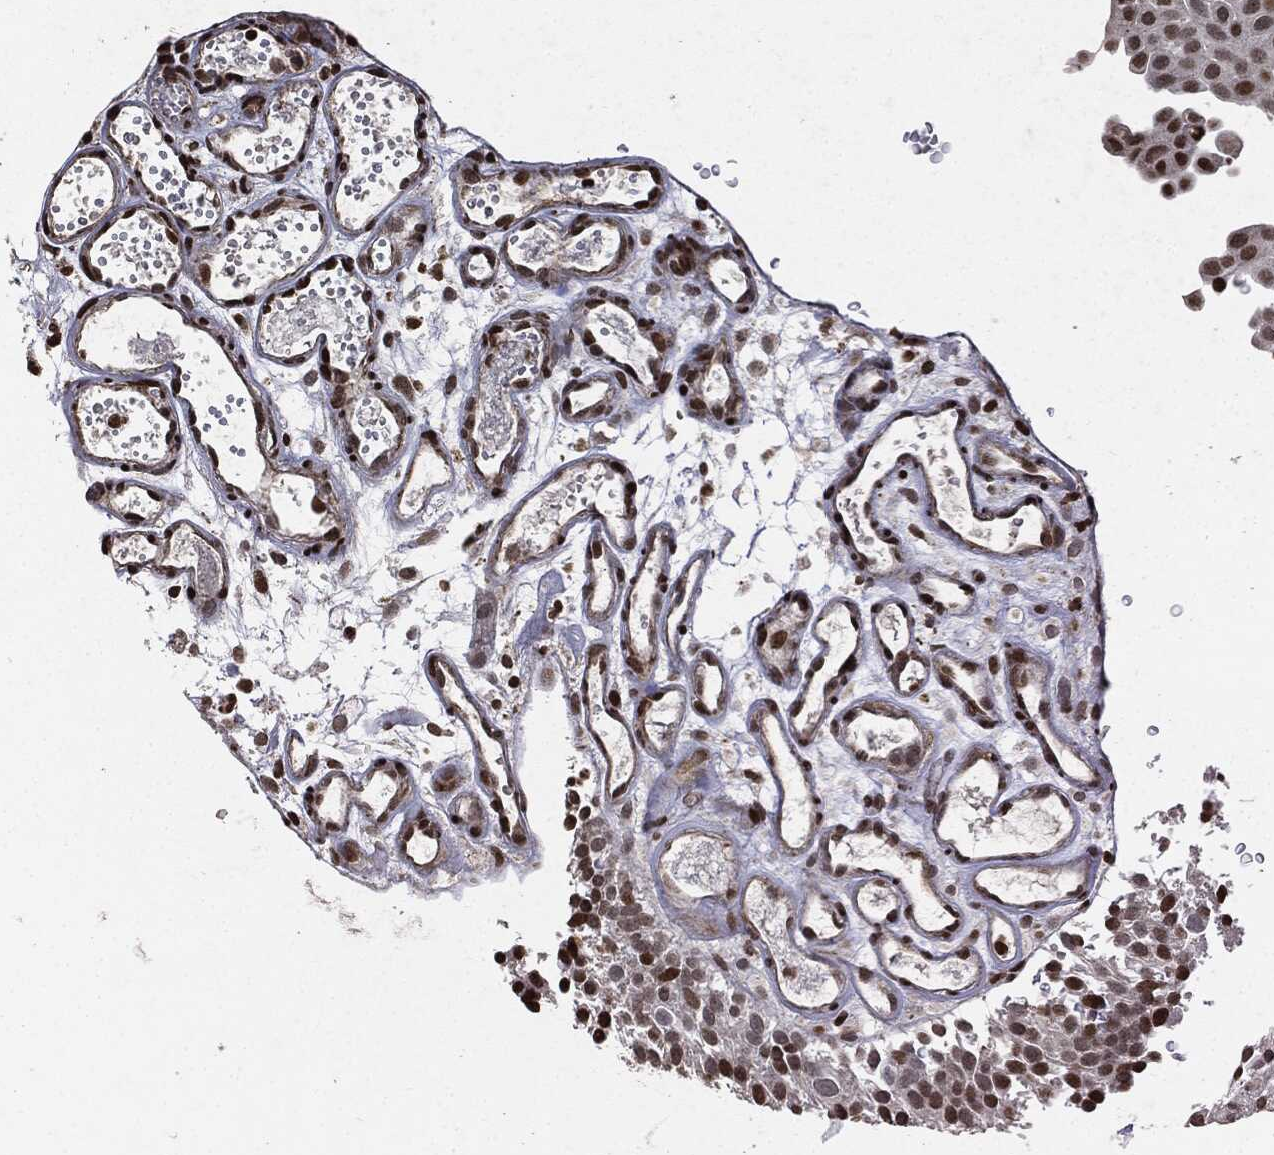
{"staining": {"intensity": "moderate", "quantity": "<25%", "location": "nuclear"}, "tissue": "urothelial cancer", "cell_type": "Tumor cells", "image_type": "cancer", "snomed": [{"axis": "morphology", "description": "Urothelial carcinoma, Low grade"}, {"axis": "topography", "description": "Urinary bladder"}], "caption": "There is low levels of moderate nuclear positivity in tumor cells of low-grade urothelial carcinoma, as demonstrated by immunohistochemical staining (brown color).", "gene": "JUN", "patient": {"sex": "male", "age": 78}}